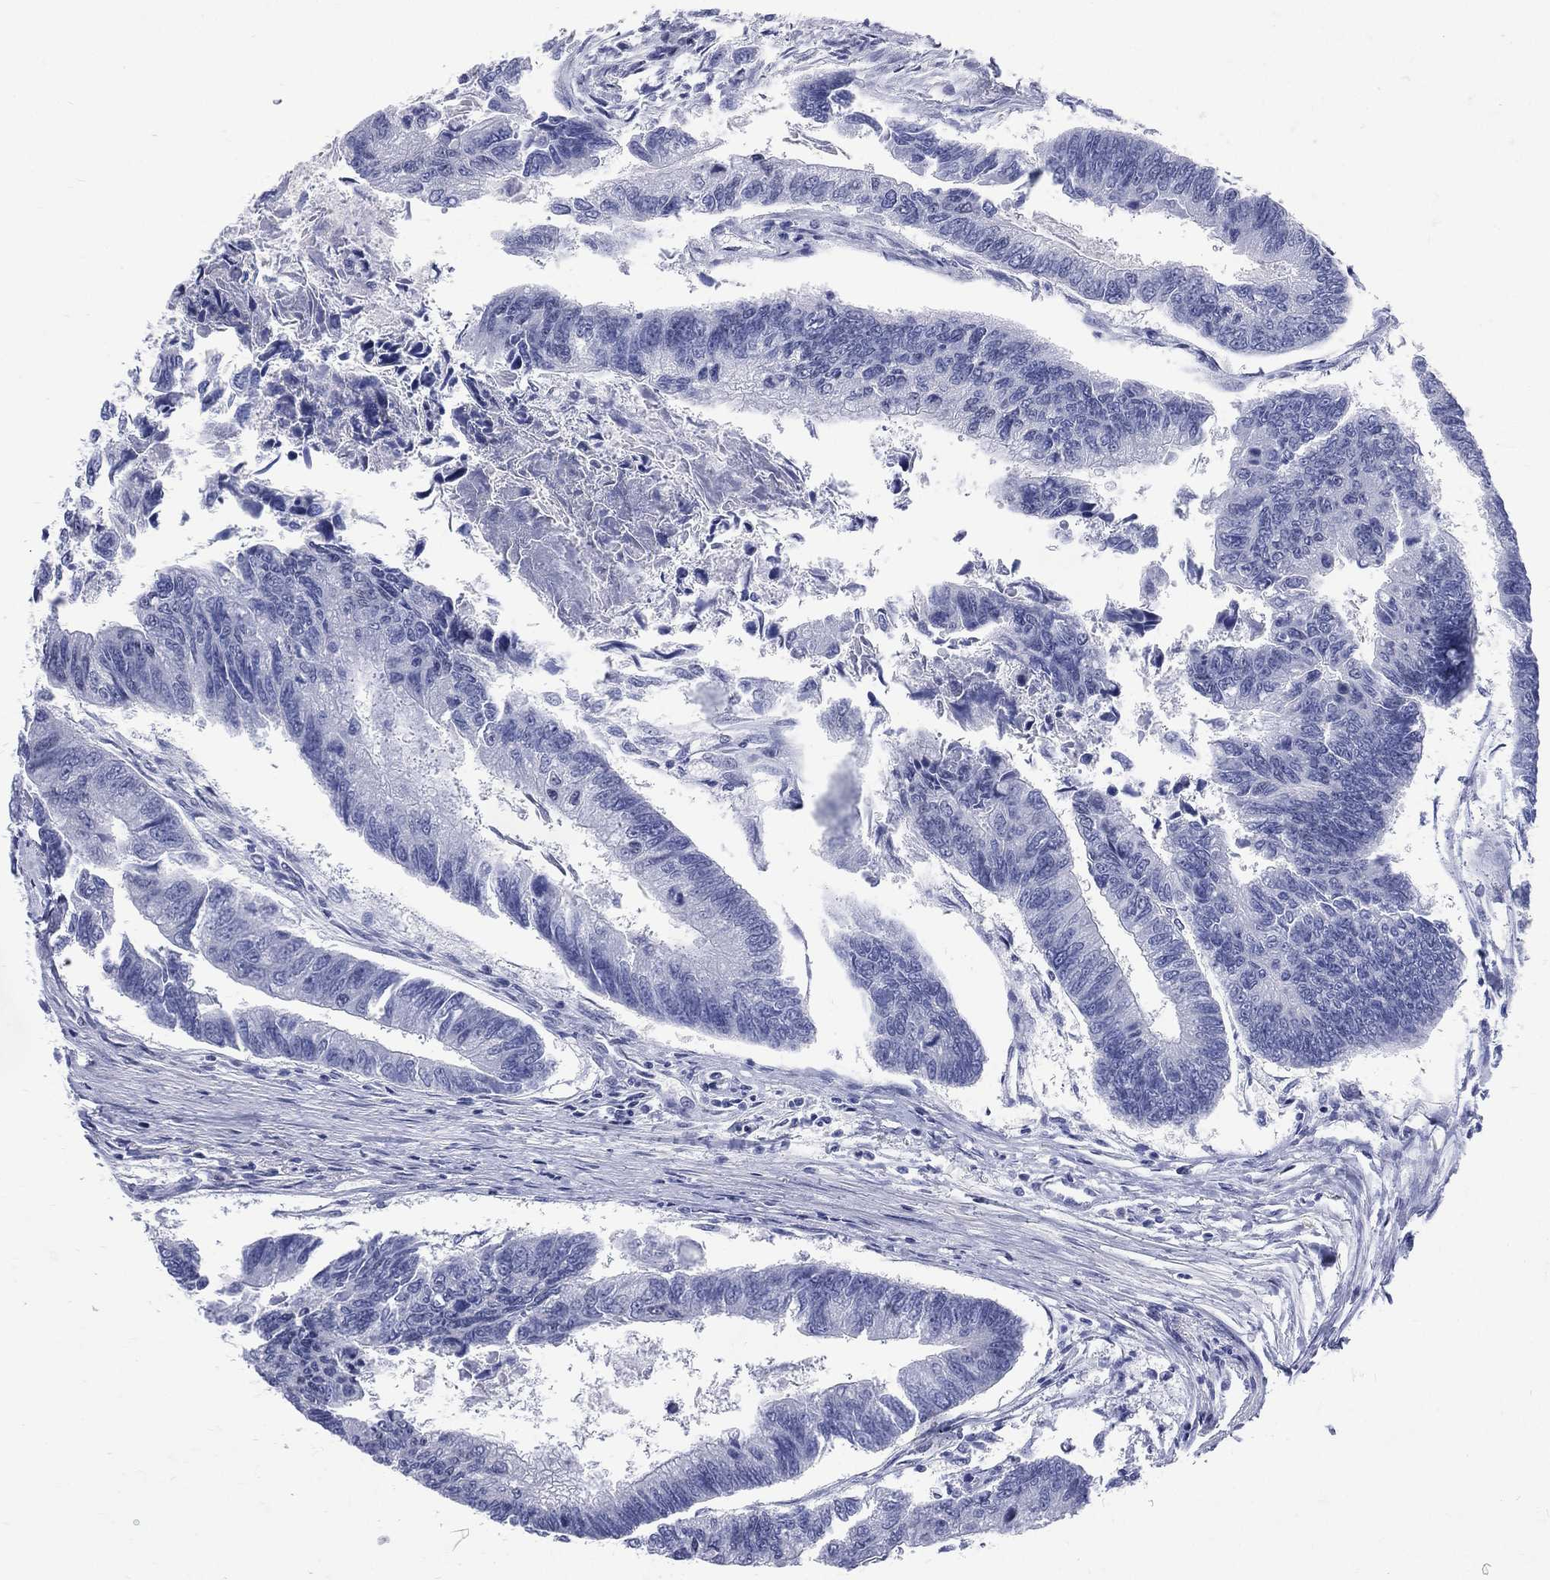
{"staining": {"intensity": "negative", "quantity": "none", "location": "none"}, "tissue": "colorectal cancer", "cell_type": "Tumor cells", "image_type": "cancer", "snomed": [{"axis": "morphology", "description": "Adenocarcinoma, NOS"}, {"axis": "topography", "description": "Colon"}], "caption": "Colorectal cancer stained for a protein using IHC demonstrates no expression tumor cells.", "gene": "MLLT10", "patient": {"sex": "female", "age": 65}}